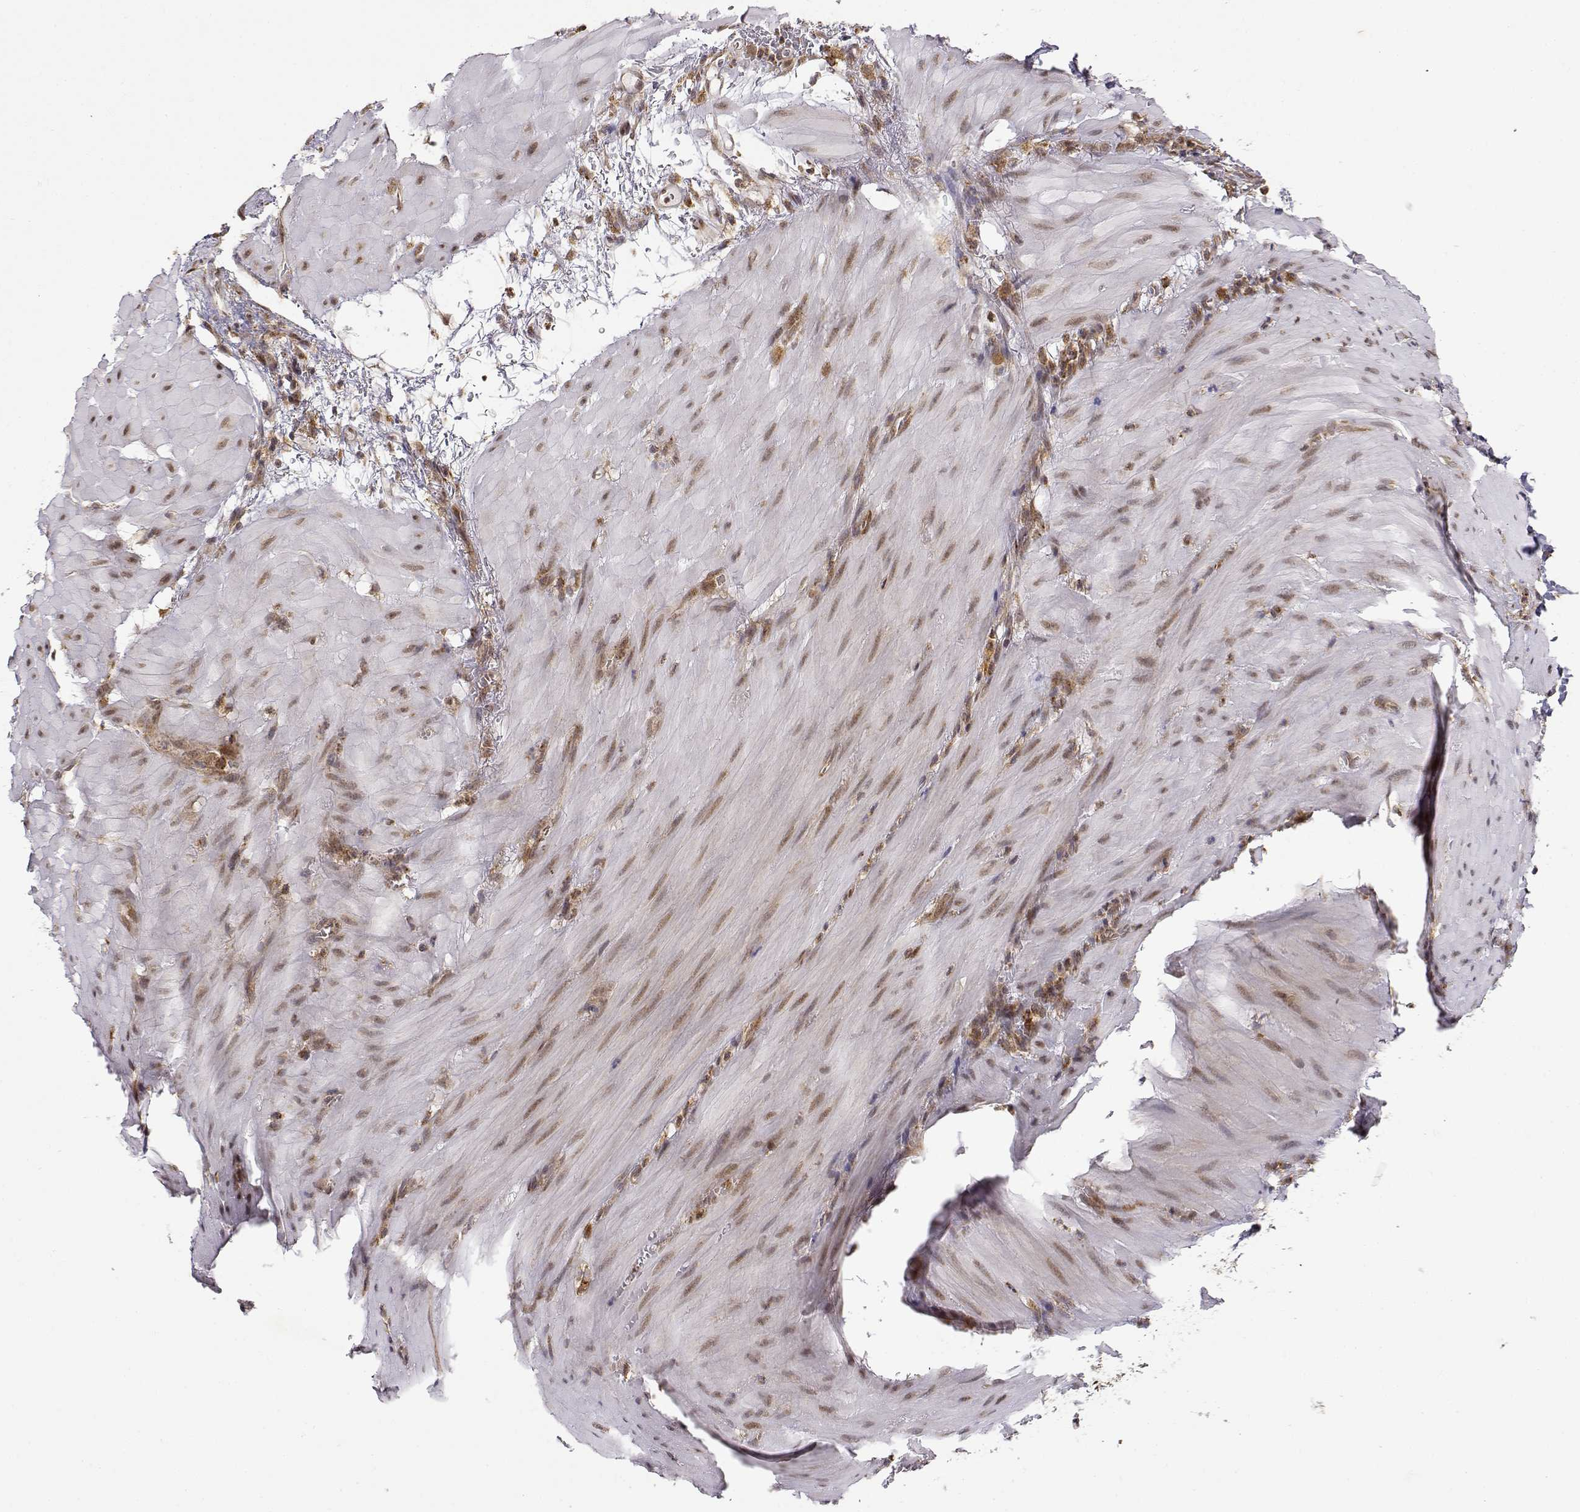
{"staining": {"intensity": "moderate", "quantity": ">75%", "location": "cytoplasmic/membranous"}, "tissue": "stomach cancer", "cell_type": "Tumor cells", "image_type": "cancer", "snomed": [{"axis": "morphology", "description": "Normal tissue, NOS"}, {"axis": "morphology", "description": "Adenocarcinoma, NOS"}, {"axis": "topography", "description": "Esophagus"}, {"axis": "topography", "description": "Stomach, upper"}], "caption": "Adenocarcinoma (stomach) tissue exhibits moderate cytoplasmic/membranous staining in about >75% of tumor cells", "gene": "RNF13", "patient": {"sex": "male", "age": 74}}